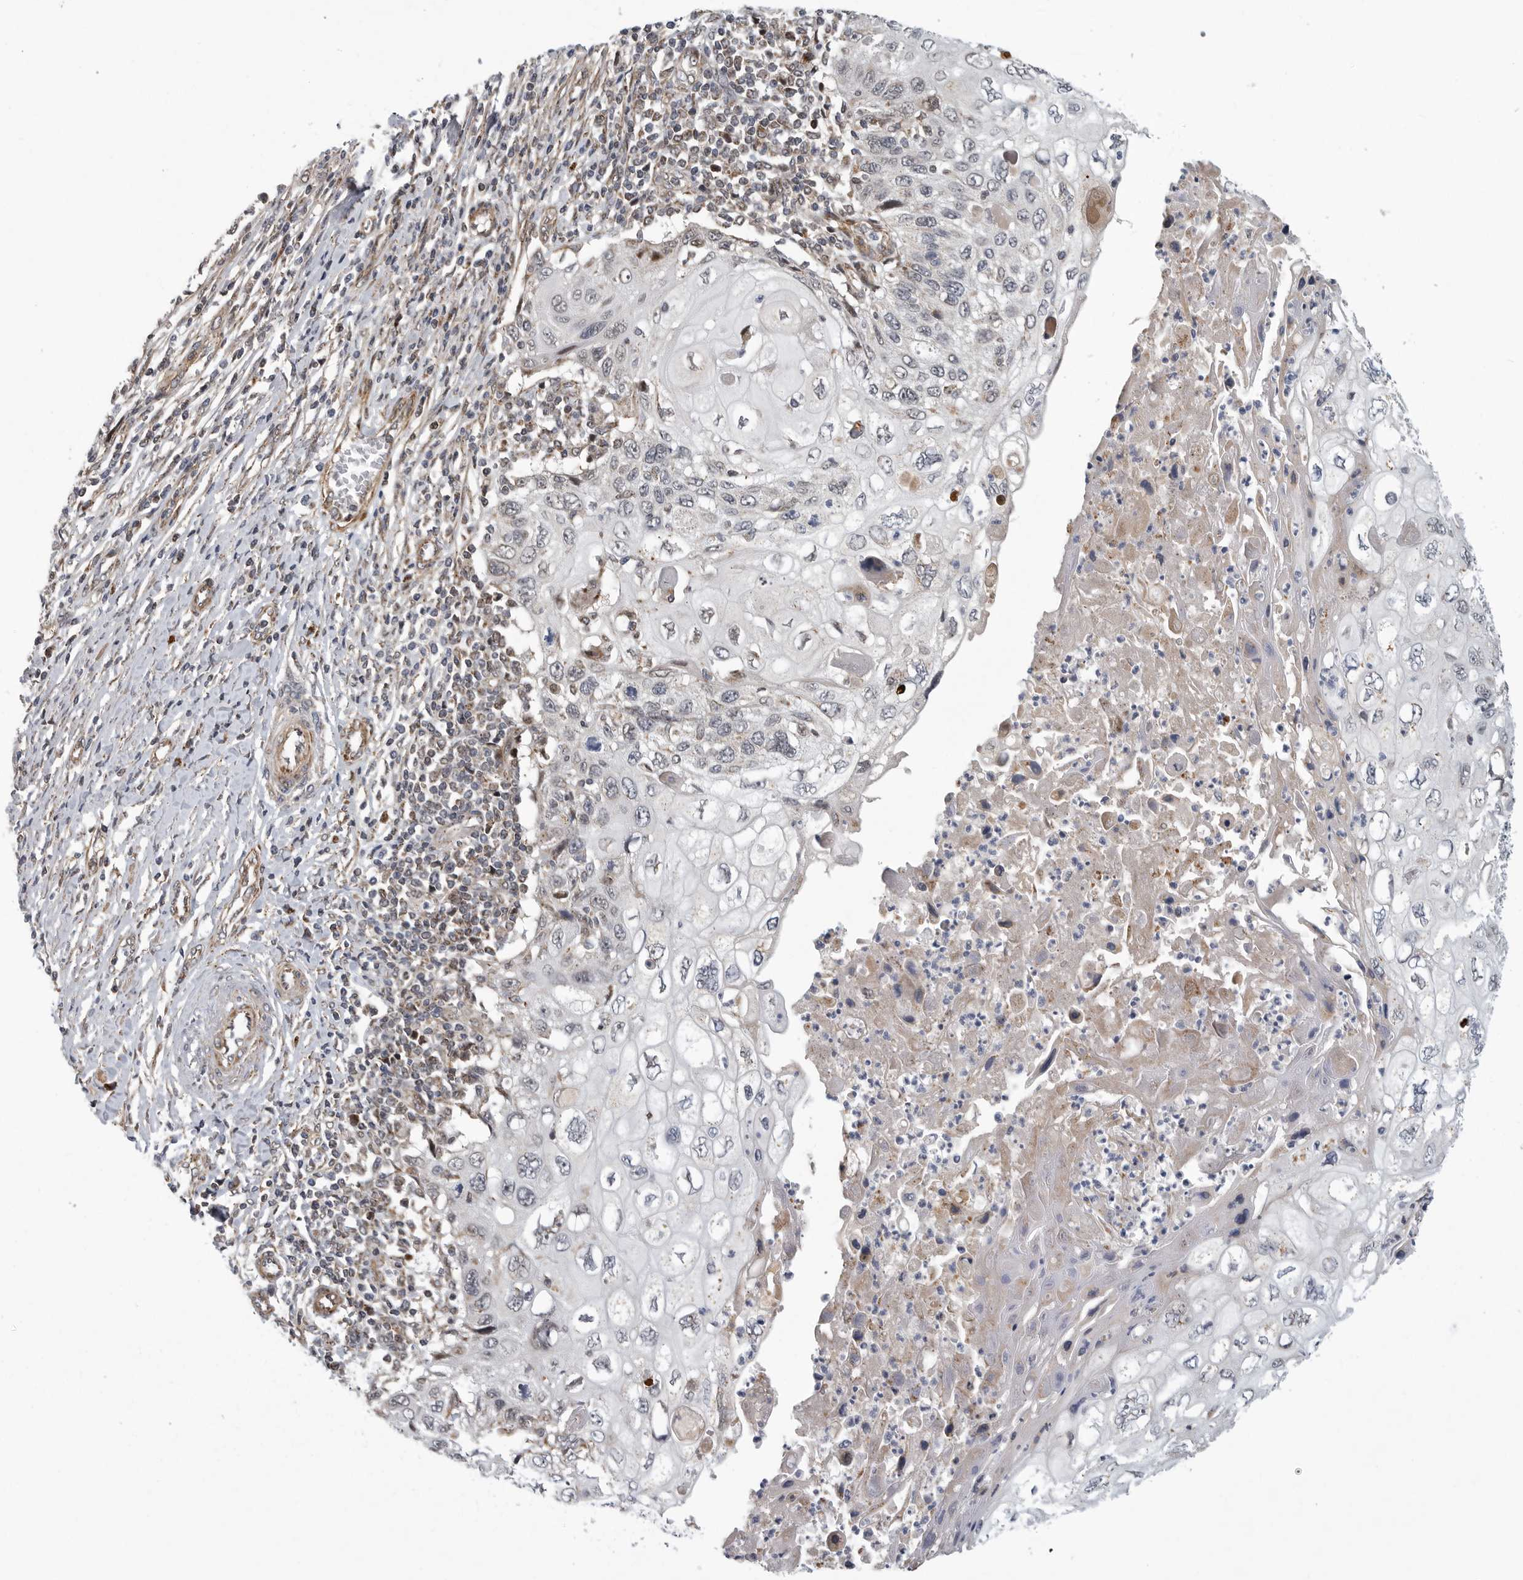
{"staining": {"intensity": "negative", "quantity": "none", "location": "none"}, "tissue": "cervical cancer", "cell_type": "Tumor cells", "image_type": "cancer", "snomed": [{"axis": "morphology", "description": "Squamous cell carcinoma, NOS"}, {"axis": "topography", "description": "Cervix"}], "caption": "Immunohistochemical staining of human cervical cancer (squamous cell carcinoma) shows no significant expression in tumor cells.", "gene": "TMPRSS11F", "patient": {"sex": "female", "age": 70}}